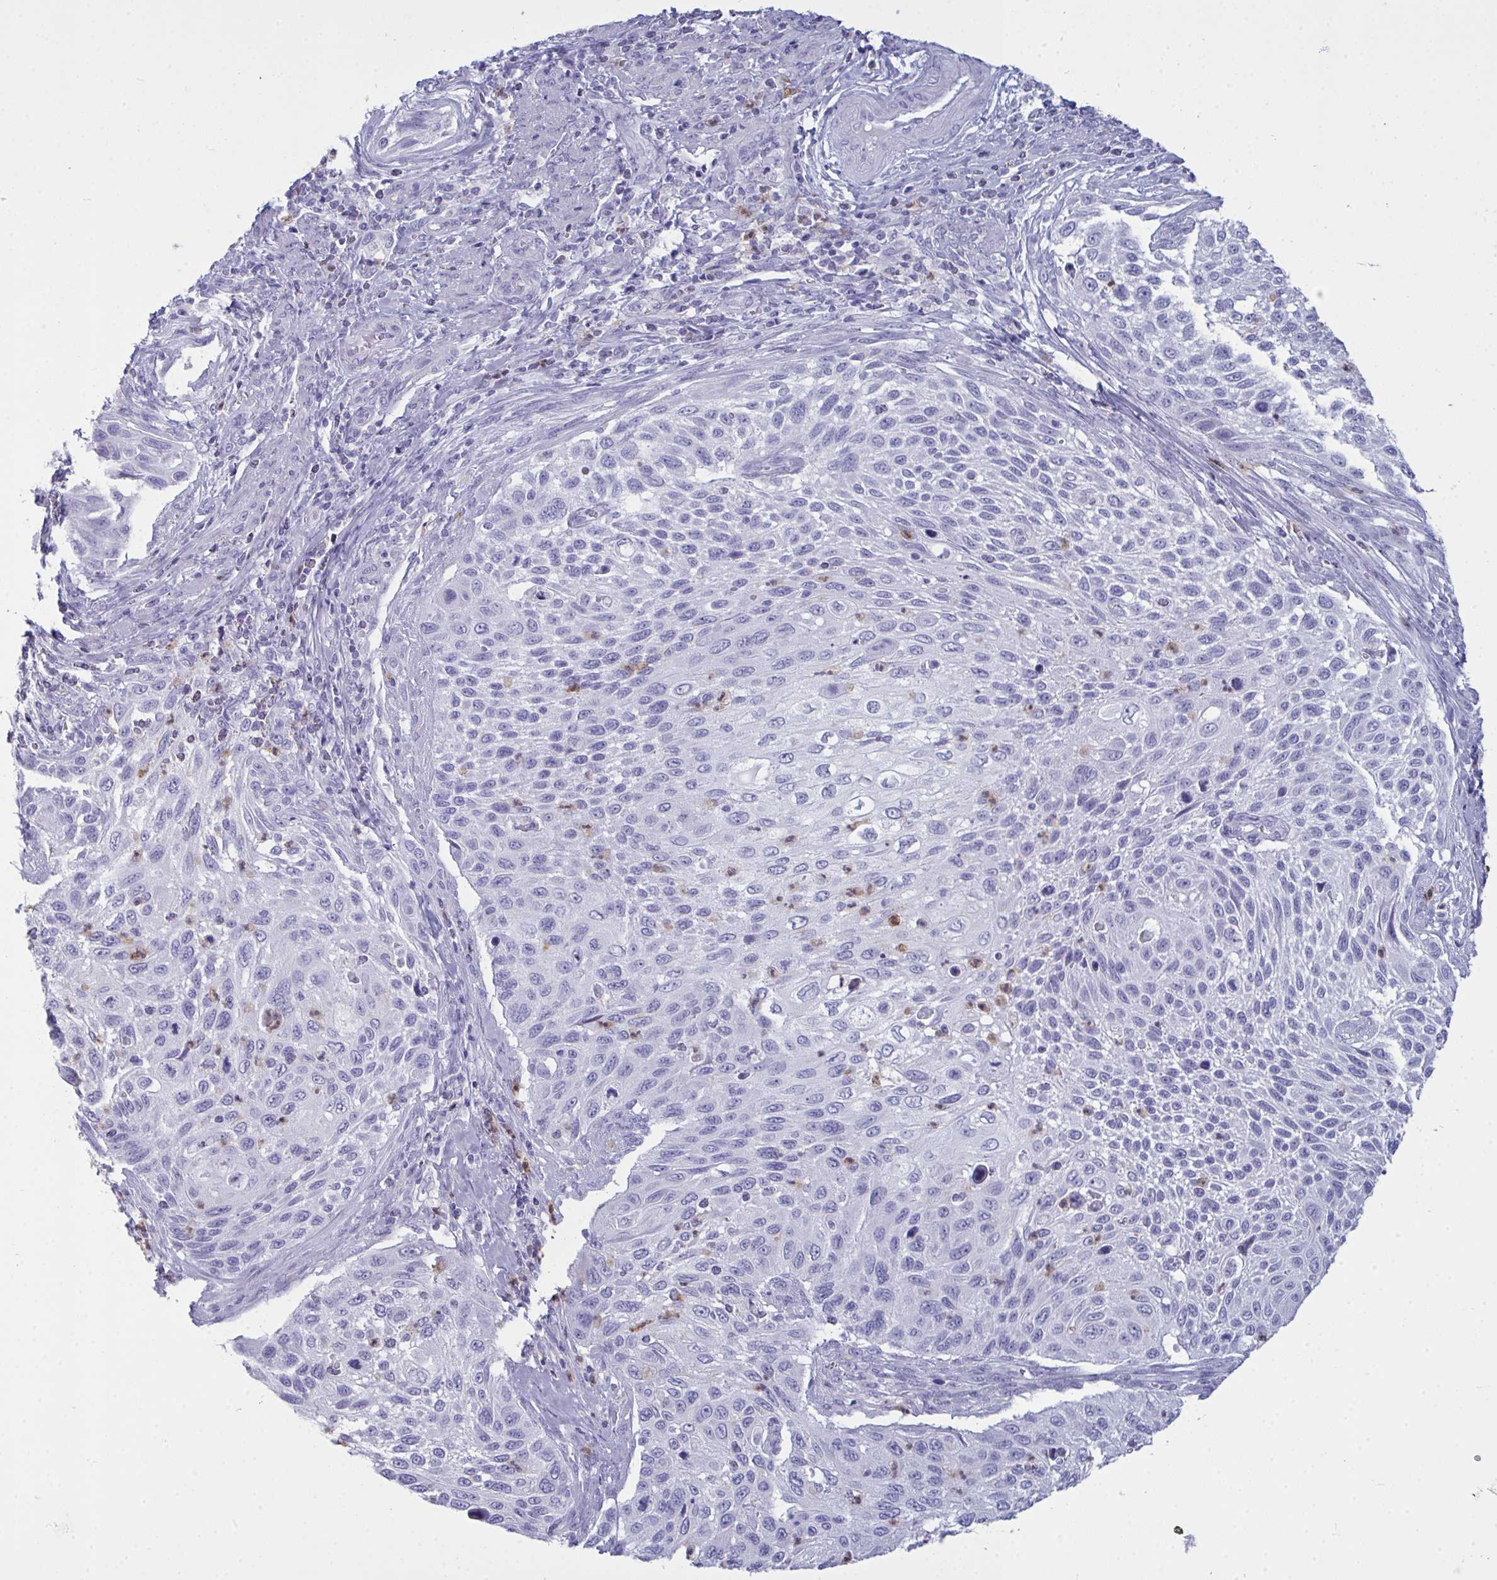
{"staining": {"intensity": "negative", "quantity": "none", "location": "none"}, "tissue": "cervical cancer", "cell_type": "Tumor cells", "image_type": "cancer", "snomed": [{"axis": "morphology", "description": "Squamous cell carcinoma, NOS"}, {"axis": "topography", "description": "Cervix"}], "caption": "DAB immunohistochemical staining of cervical cancer (squamous cell carcinoma) displays no significant expression in tumor cells.", "gene": "SERPINB10", "patient": {"sex": "female", "age": 70}}